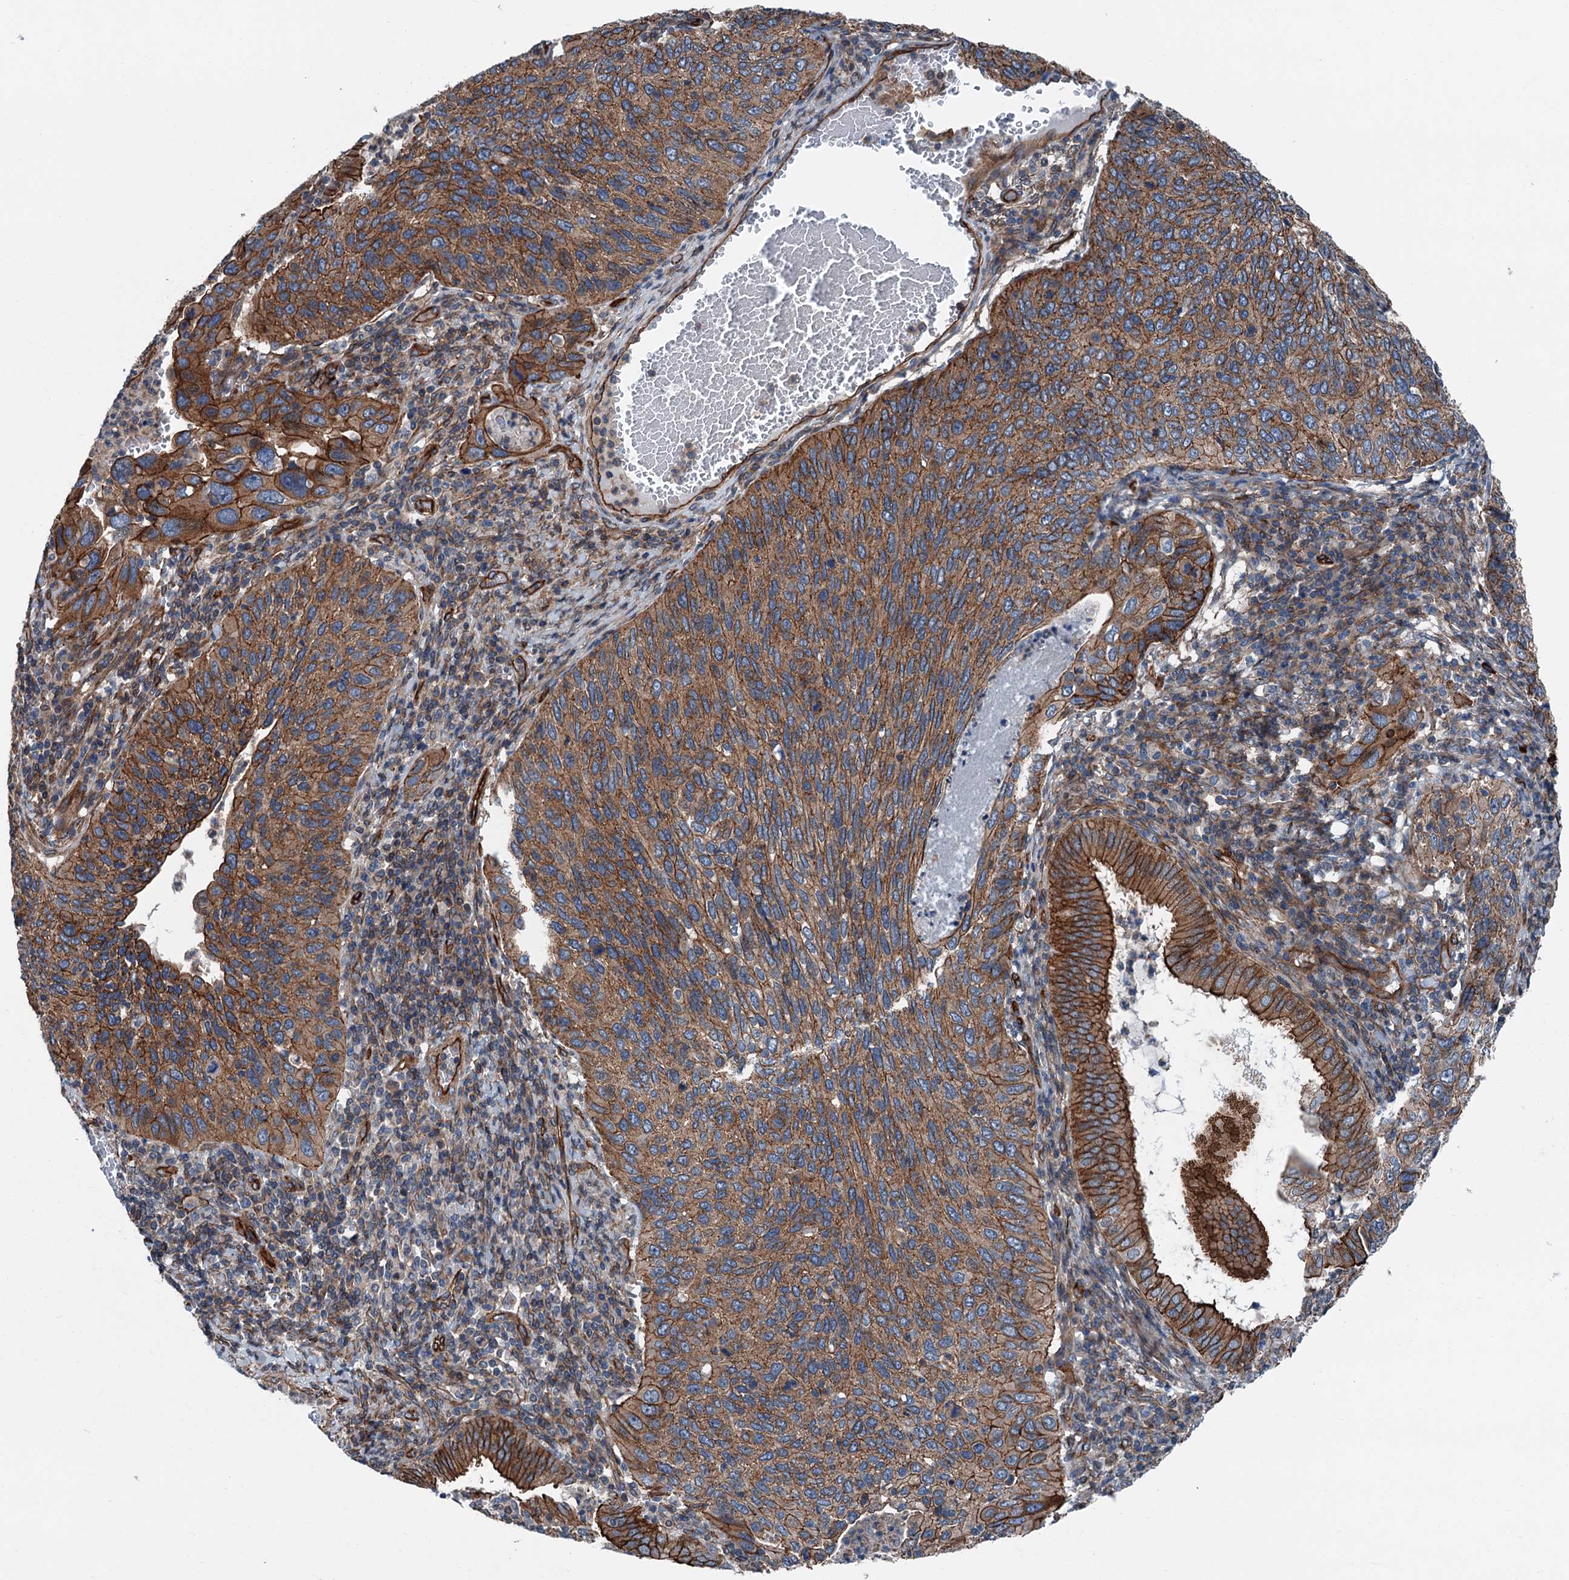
{"staining": {"intensity": "strong", "quantity": ">75%", "location": "cytoplasmic/membranous"}, "tissue": "cervical cancer", "cell_type": "Tumor cells", "image_type": "cancer", "snomed": [{"axis": "morphology", "description": "Squamous cell carcinoma, NOS"}, {"axis": "topography", "description": "Cervix"}], "caption": "IHC photomicrograph of cervical cancer (squamous cell carcinoma) stained for a protein (brown), which demonstrates high levels of strong cytoplasmic/membranous positivity in about >75% of tumor cells.", "gene": "NMRAL1", "patient": {"sex": "female", "age": 38}}